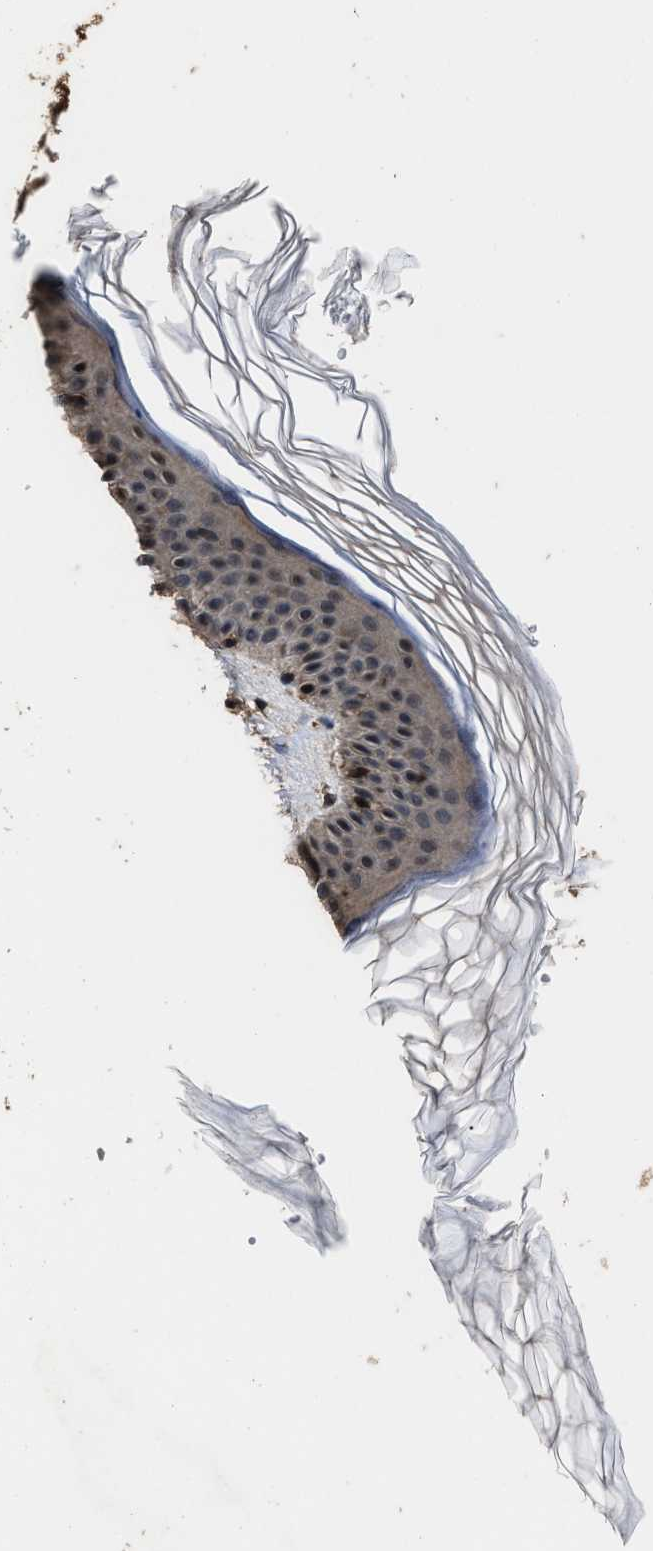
{"staining": {"intensity": "negative", "quantity": "none", "location": "none"}, "tissue": "skin", "cell_type": "Fibroblasts", "image_type": "normal", "snomed": [{"axis": "morphology", "description": "Normal tissue, NOS"}, {"axis": "morphology", "description": "Malignant melanoma, Metastatic site"}, {"axis": "topography", "description": "Skin"}], "caption": "The immunohistochemistry image has no significant positivity in fibroblasts of skin. (Immunohistochemistry, brightfield microscopy, high magnification).", "gene": "RSBN1L", "patient": {"sex": "male", "age": 41}}